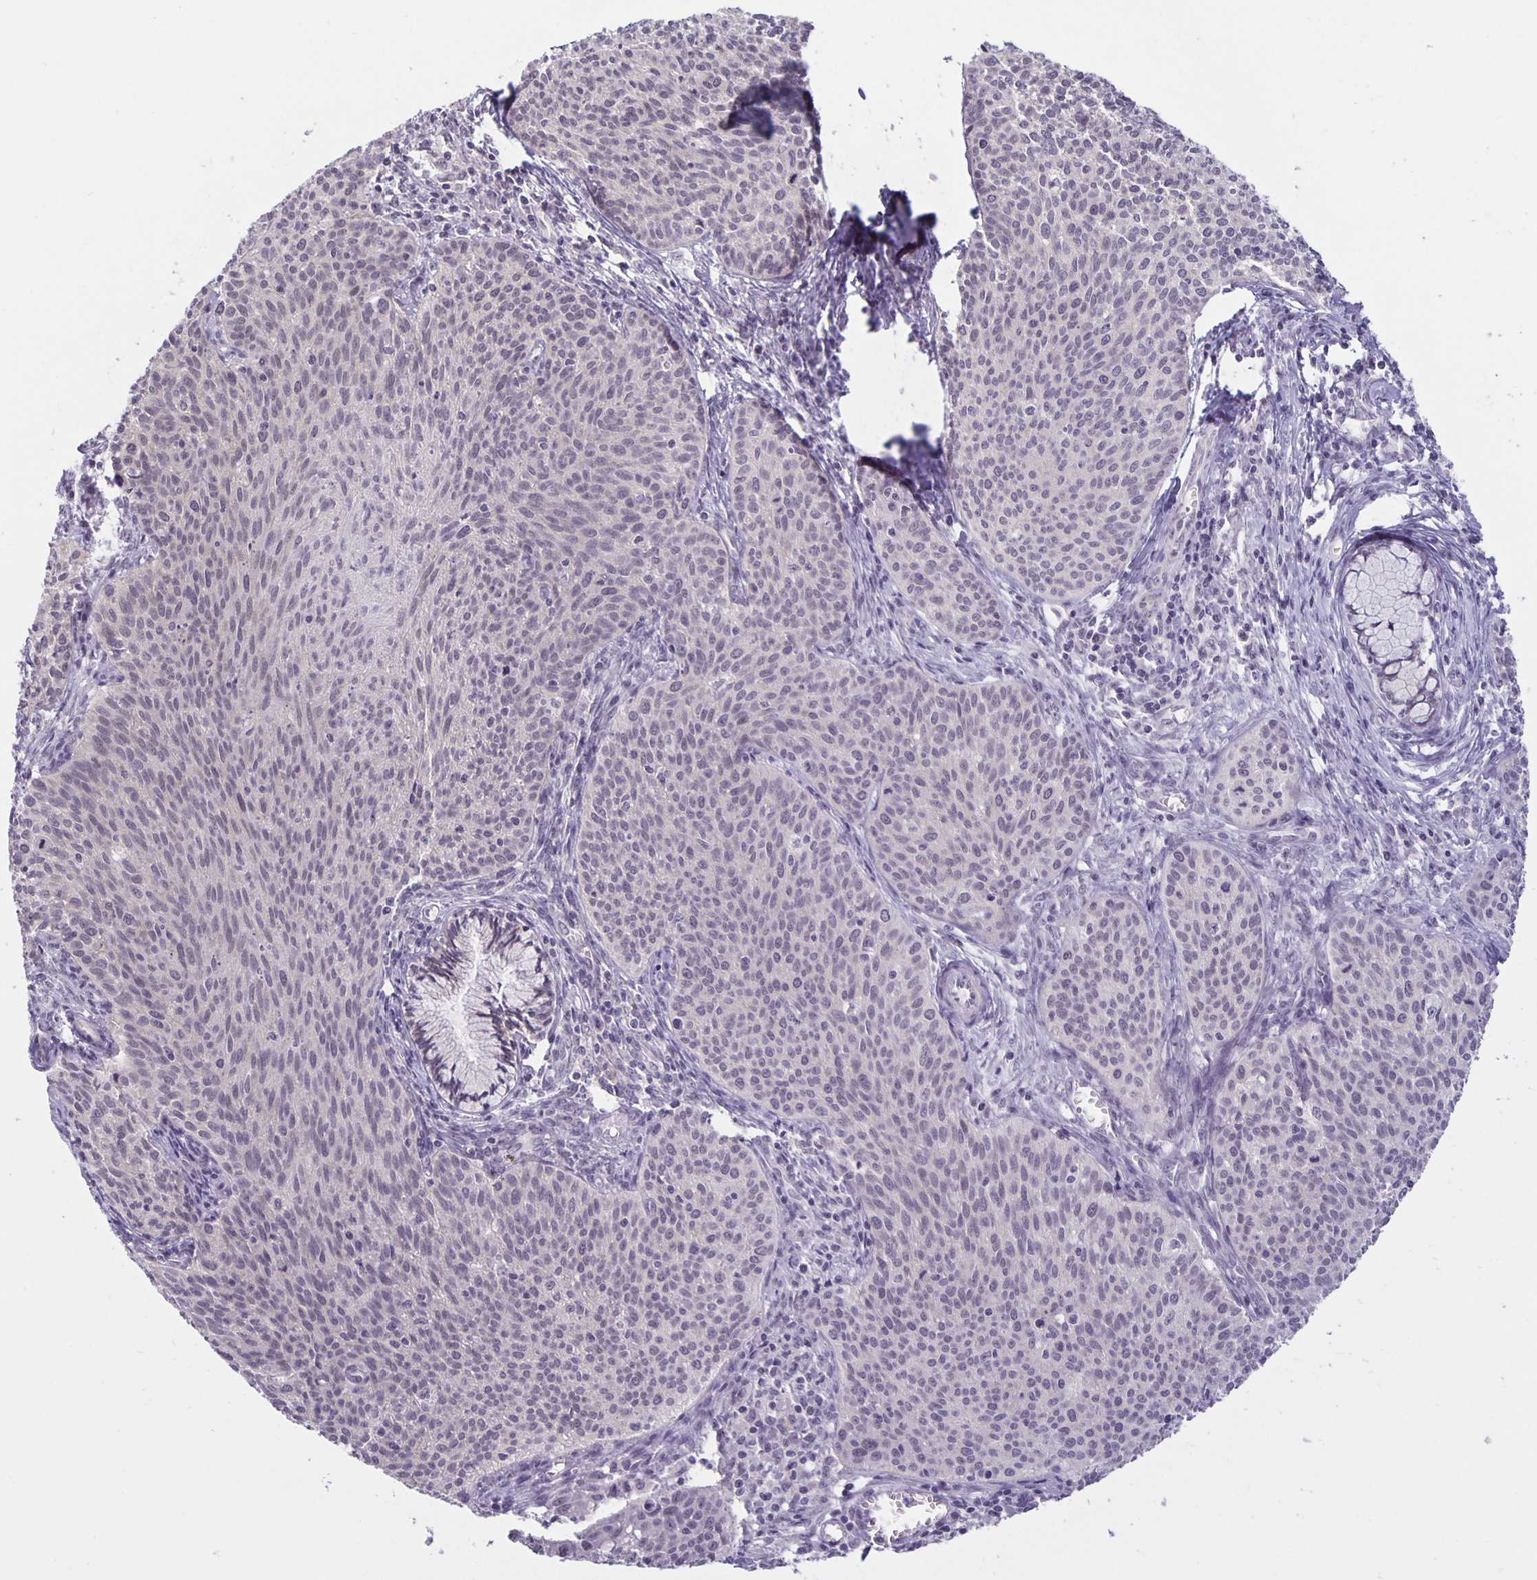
{"staining": {"intensity": "negative", "quantity": "none", "location": "none"}, "tissue": "cervical cancer", "cell_type": "Tumor cells", "image_type": "cancer", "snomed": [{"axis": "morphology", "description": "Squamous cell carcinoma, NOS"}, {"axis": "topography", "description": "Cervix"}], "caption": "Tumor cells are negative for protein expression in human squamous cell carcinoma (cervical).", "gene": "ARVCF", "patient": {"sex": "female", "age": 38}}